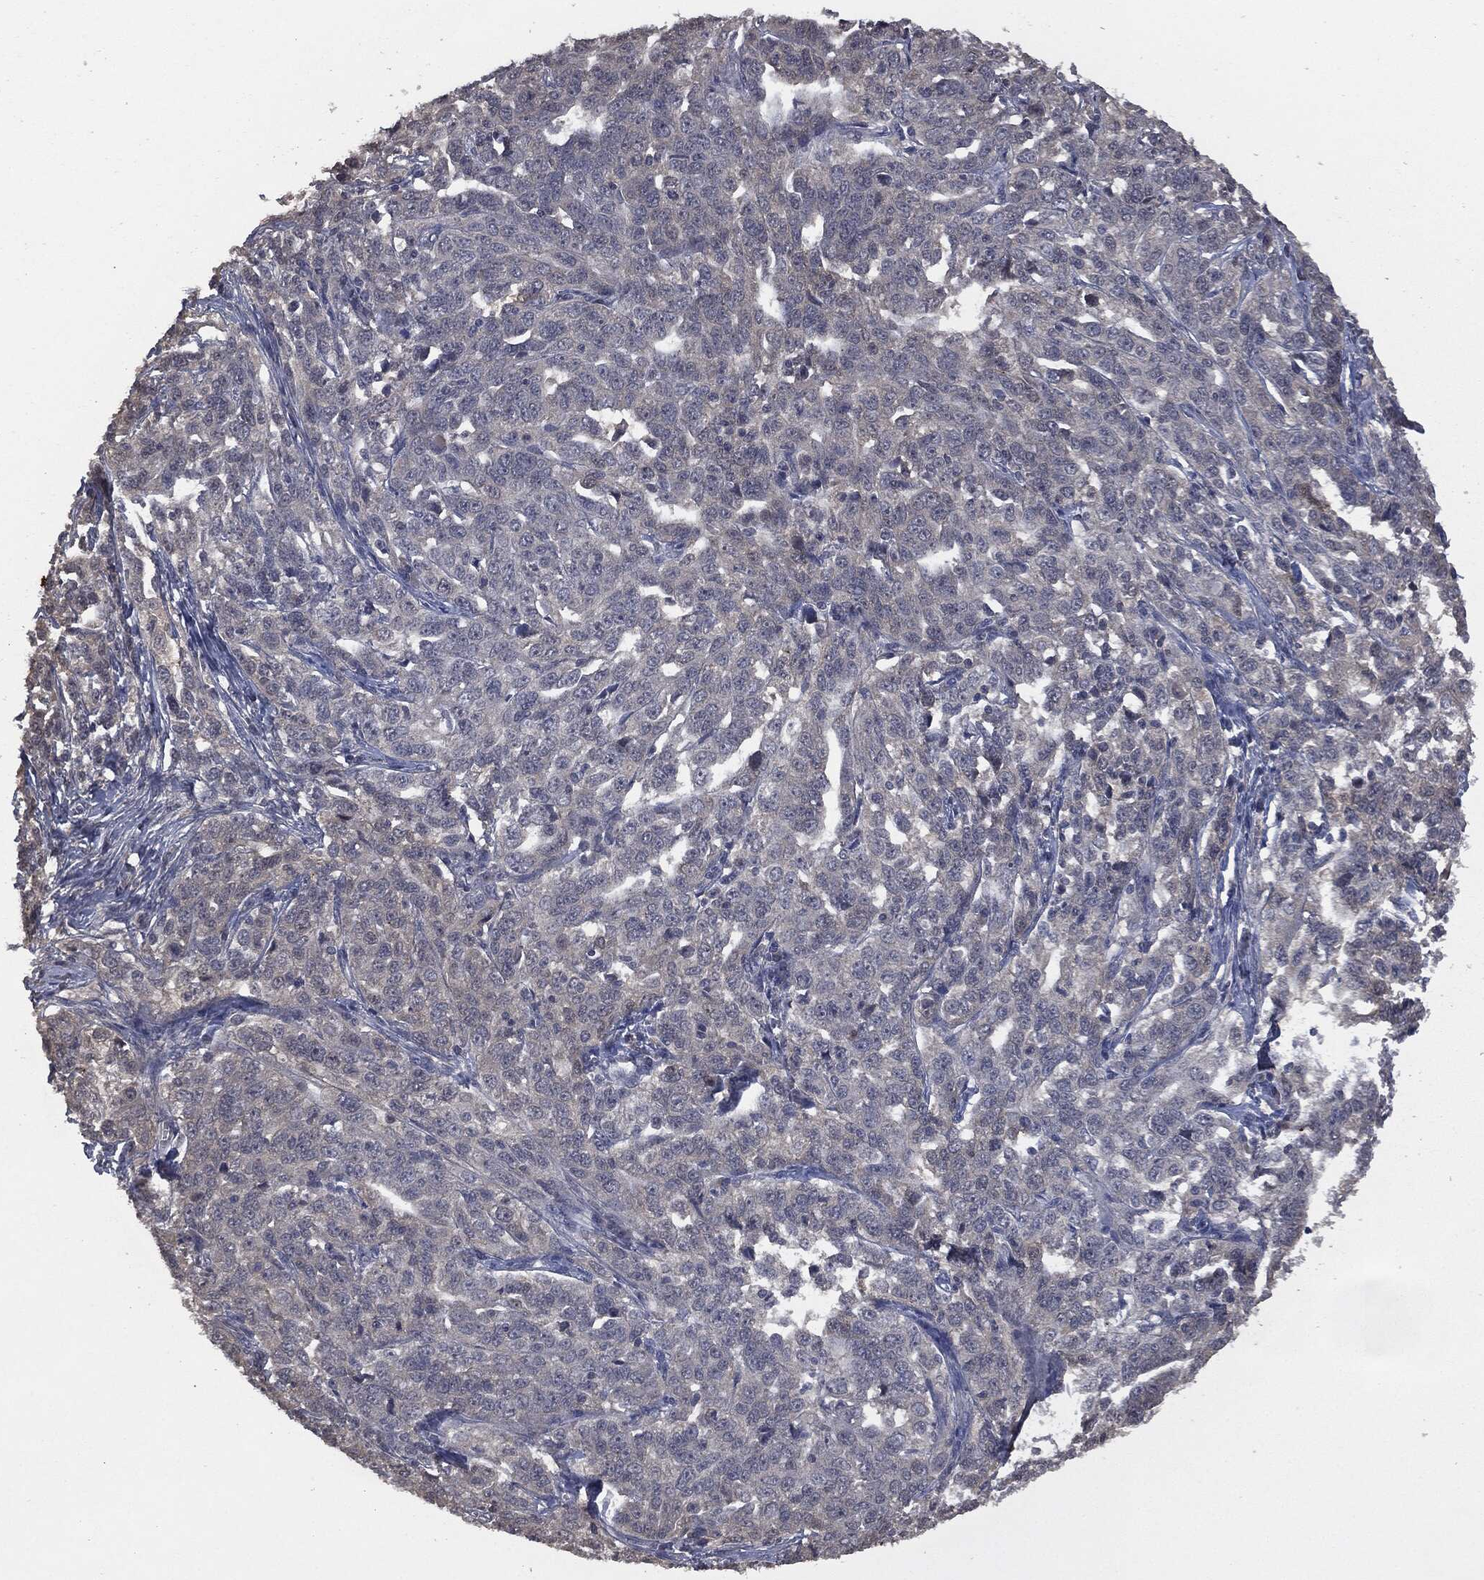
{"staining": {"intensity": "negative", "quantity": "none", "location": "none"}, "tissue": "ovarian cancer", "cell_type": "Tumor cells", "image_type": "cancer", "snomed": [{"axis": "morphology", "description": "Cystadenocarcinoma, serous, NOS"}, {"axis": "topography", "description": "Ovary"}], "caption": "This photomicrograph is of ovarian serous cystadenocarcinoma stained with immunohistochemistry (IHC) to label a protein in brown with the nuclei are counter-stained blue. There is no staining in tumor cells.", "gene": "IL1RN", "patient": {"sex": "female", "age": 71}}